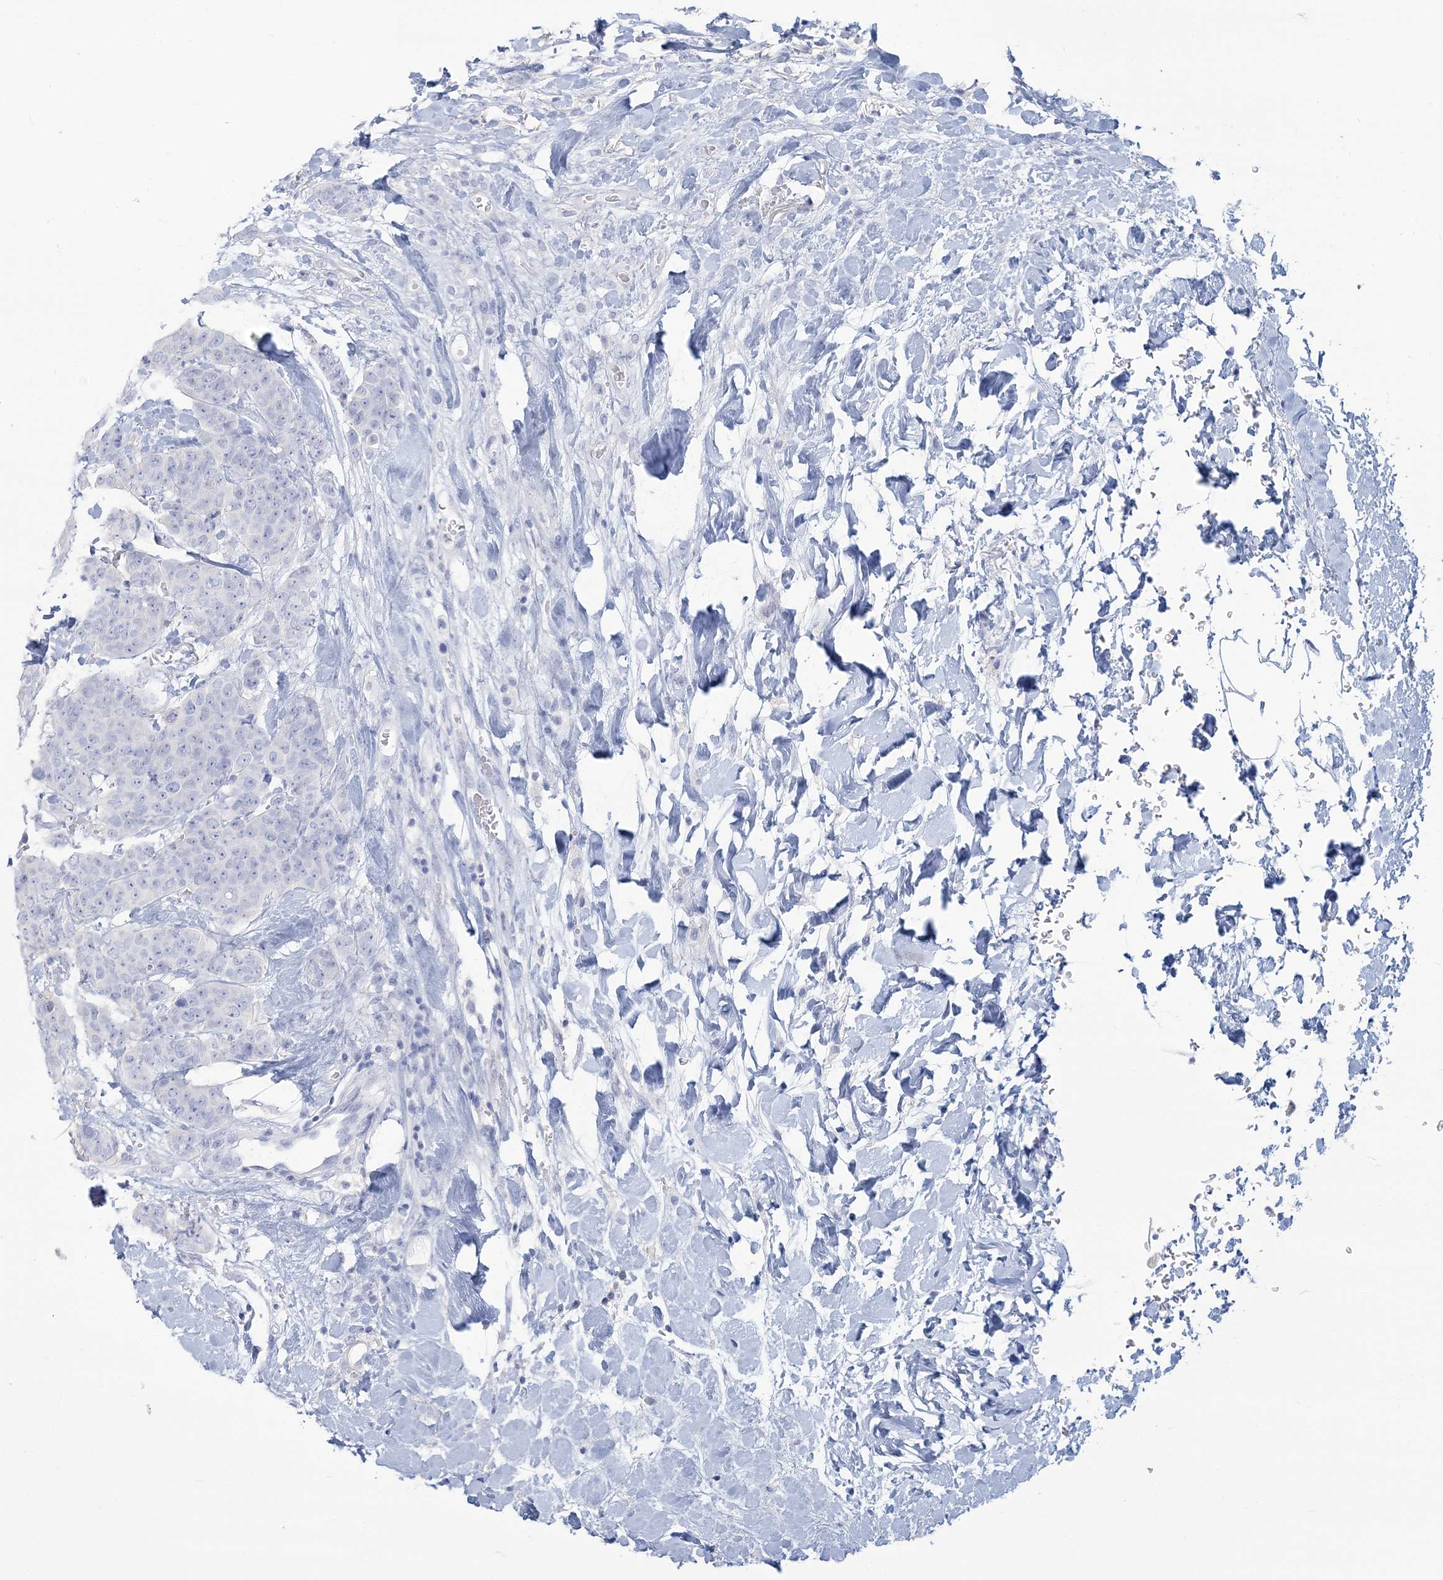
{"staining": {"intensity": "negative", "quantity": "none", "location": "none"}, "tissue": "breast cancer", "cell_type": "Tumor cells", "image_type": "cancer", "snomed": [{"axis": "morphology", "description": "Duct carcinoma"}, {"axis": "topography", "description": "Breast"}], "caption": "Immunohistochemical staining of infiltrating ductal carcinoma (breast) shows no significant expression in tumor cells.", "gene": "ANKS1A", "patient": {"sex": "female", "age": 40}}